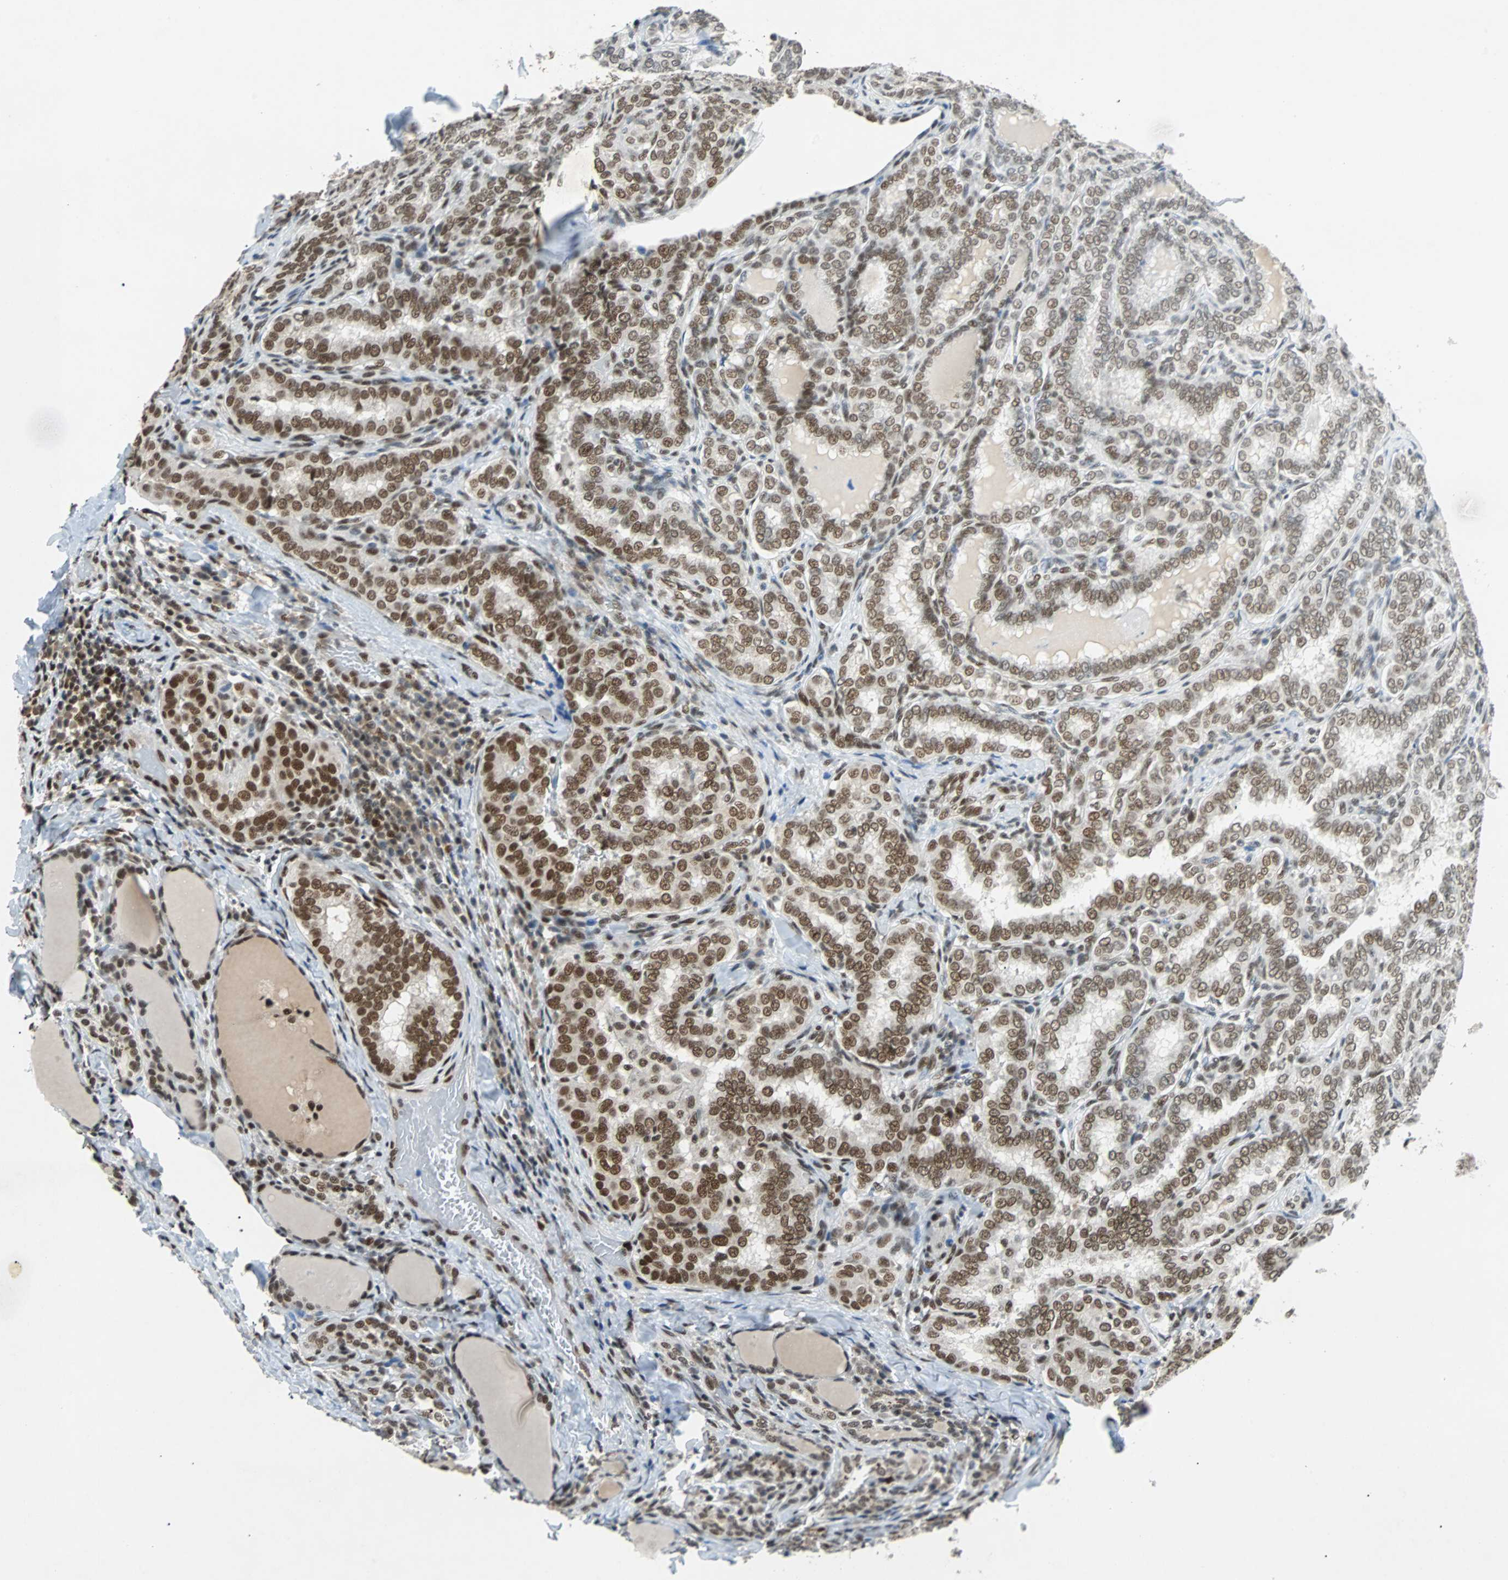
{"staining": {"intensity": "moderate", "quantity": ">75%", "location": "nuclear"}, "tissue": "thyroid cancer", "cell_type": "Tumor cells", "image_type": "cancer", "snomed": [{"axis": "morphology", "description": "Normal tissue, NOS"}, {"axis": "morphology", "description": "Papillary adenocarcinoma, NOS"}, {"axis": "topography", "description": "Thyroid gland"}], "caption": "There is medium levels of moderate nuclear expression in tumor cells of thyroid cancer (papillary adenocarcinoma), as demonstrated by immunohistochemical staining (brown color).", "gene": "GATAD2A", "patient": {"sex": "female", "age": 30}}